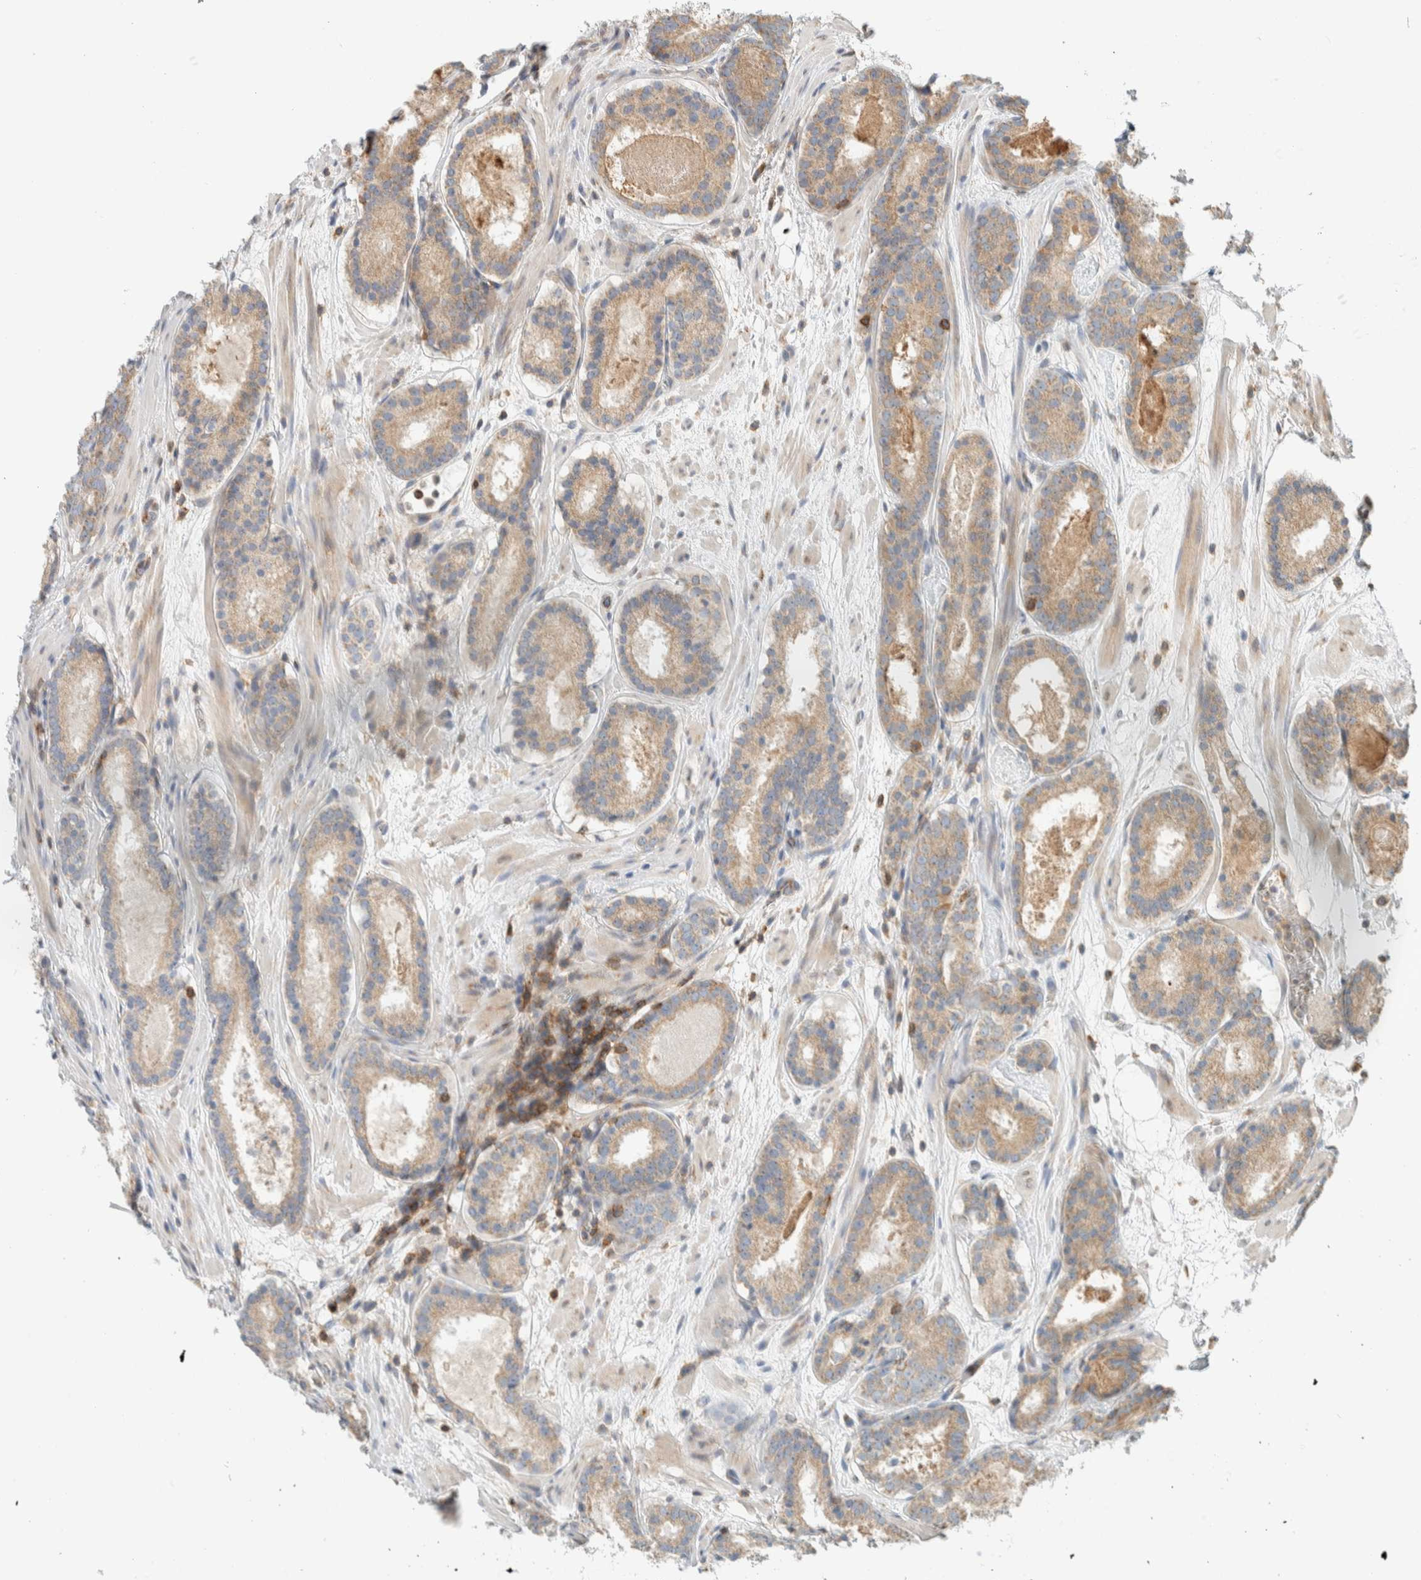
{"staining": {"intensity": "weak", "quantity": ">75%", "location": "cytoplasmic/membranous"}, "tissue": "prostate cancer", "cell_type": "Tumor cells", "image_type": "cancer", "snomed": [{"axis": "morphology", "description": "Adenocarcinoma, Low grade"}, {"axis": "topography", "description": "Prostate"}], "caption": "The photomicrograph demonstrates staining of low-grade adenocarcinoma (prostate), revealing weak cytoplasmic/membranous protein expression (brown color) within tumor cells. The staining was performed using DAB, with brown indicating positive protein expression. Nuclei are stained blue with hematoxylin.", "gene": "CCDC57", "patient": {"sex": "male", "age": 69}}